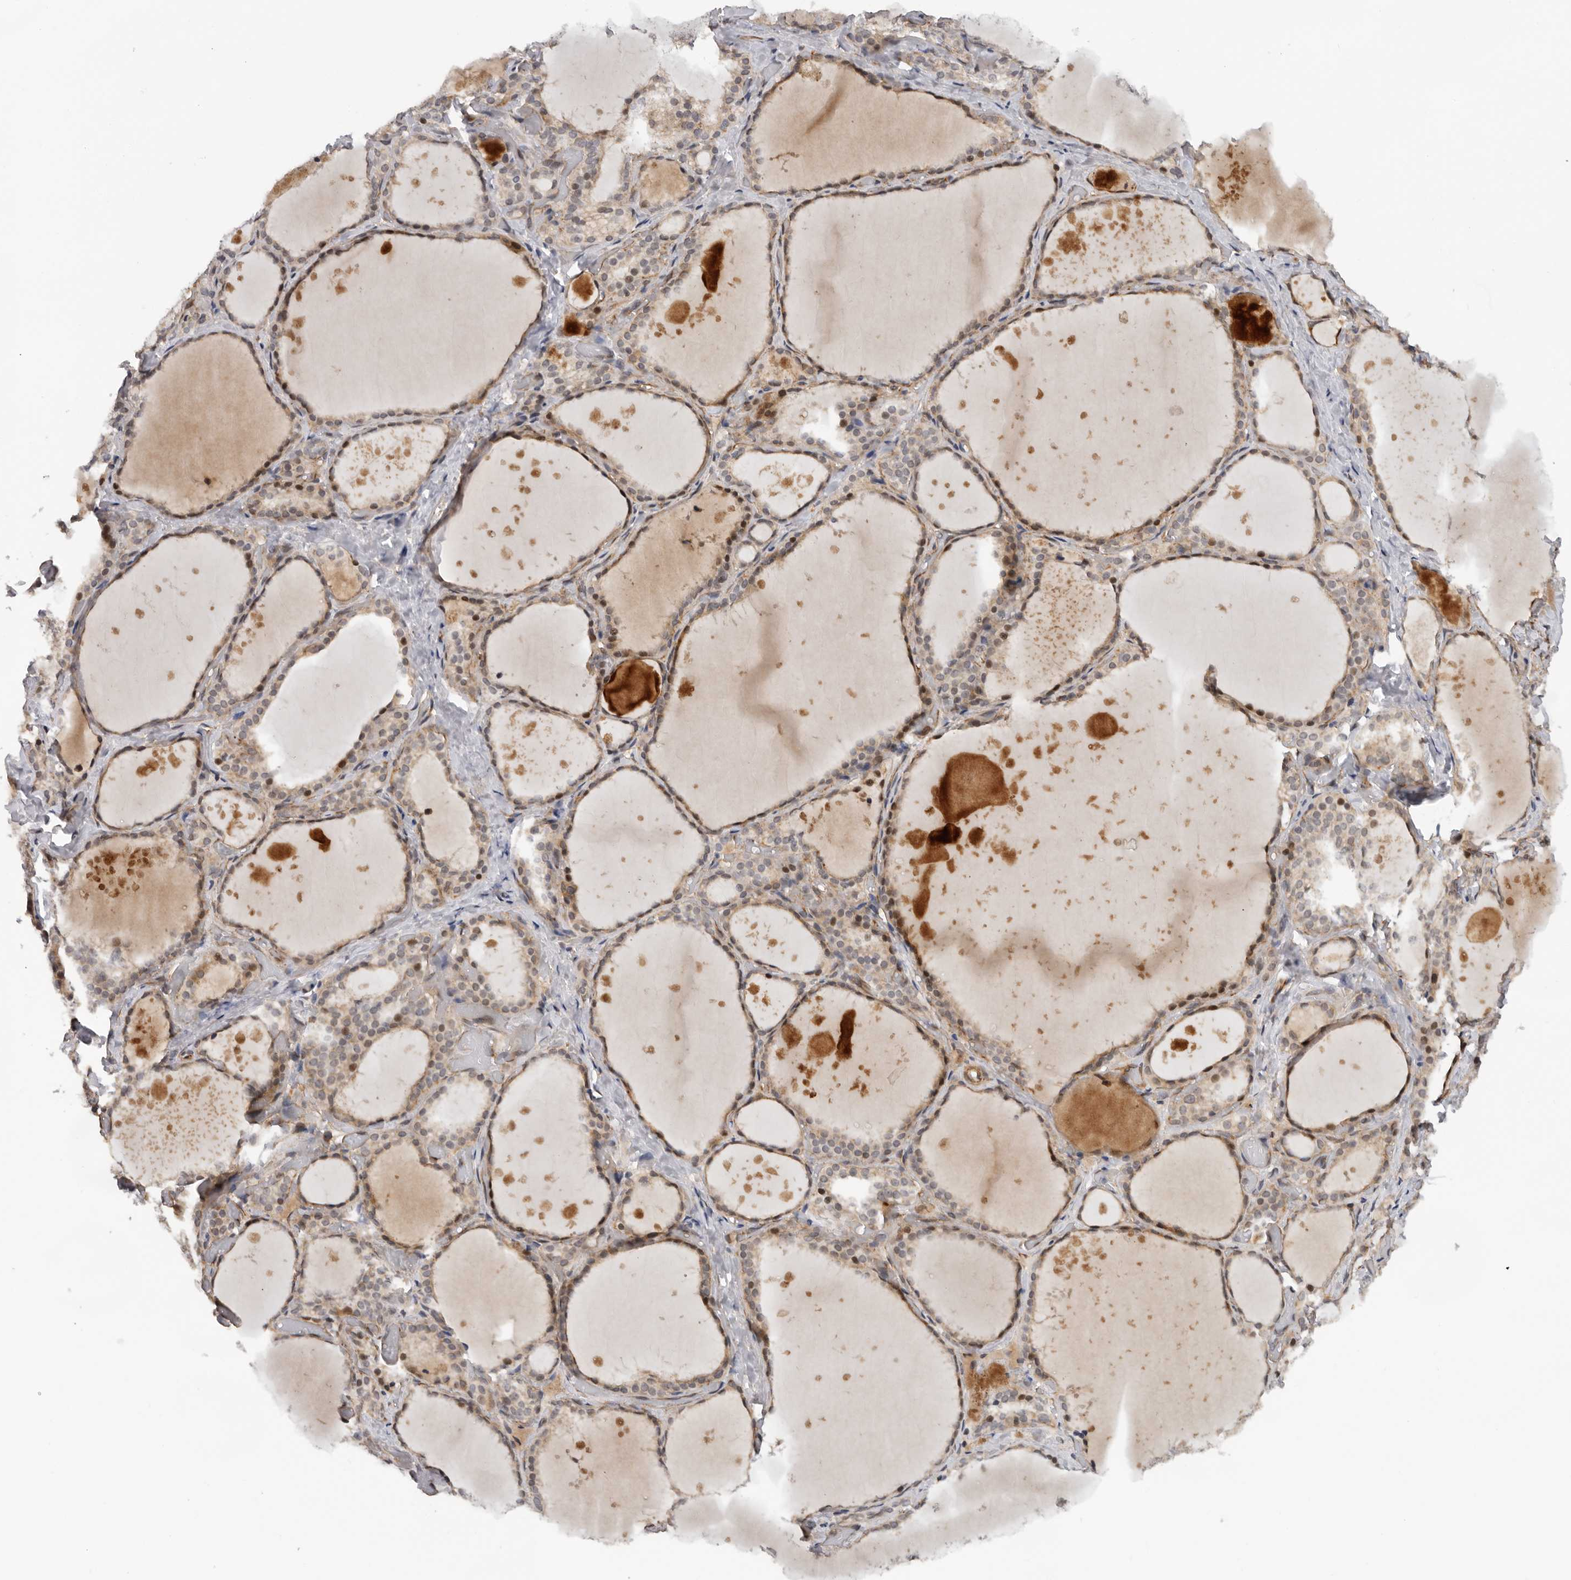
{"staining": {"intensity": "moderate", "quantity": ">75%", "location": "cytoplasmic/membranous"}, "tissue": "thyroid gland", "cell_type": "Glandular cells", "image_type": "normal", "snomed": [{"axis": "morphology", "description": "Normal tissue, NOS"}, {"axis": "topography", "description": "Thyroid gland"}], "caption": "Immunohistochemical staining of unremarkable human thyroid gland shows medium levels of moderate cytoplasmic/membranous positivity in about >75% of glandular cells.", "gene": "RNF157", "patient": {"sex": "female", "age": 44}}